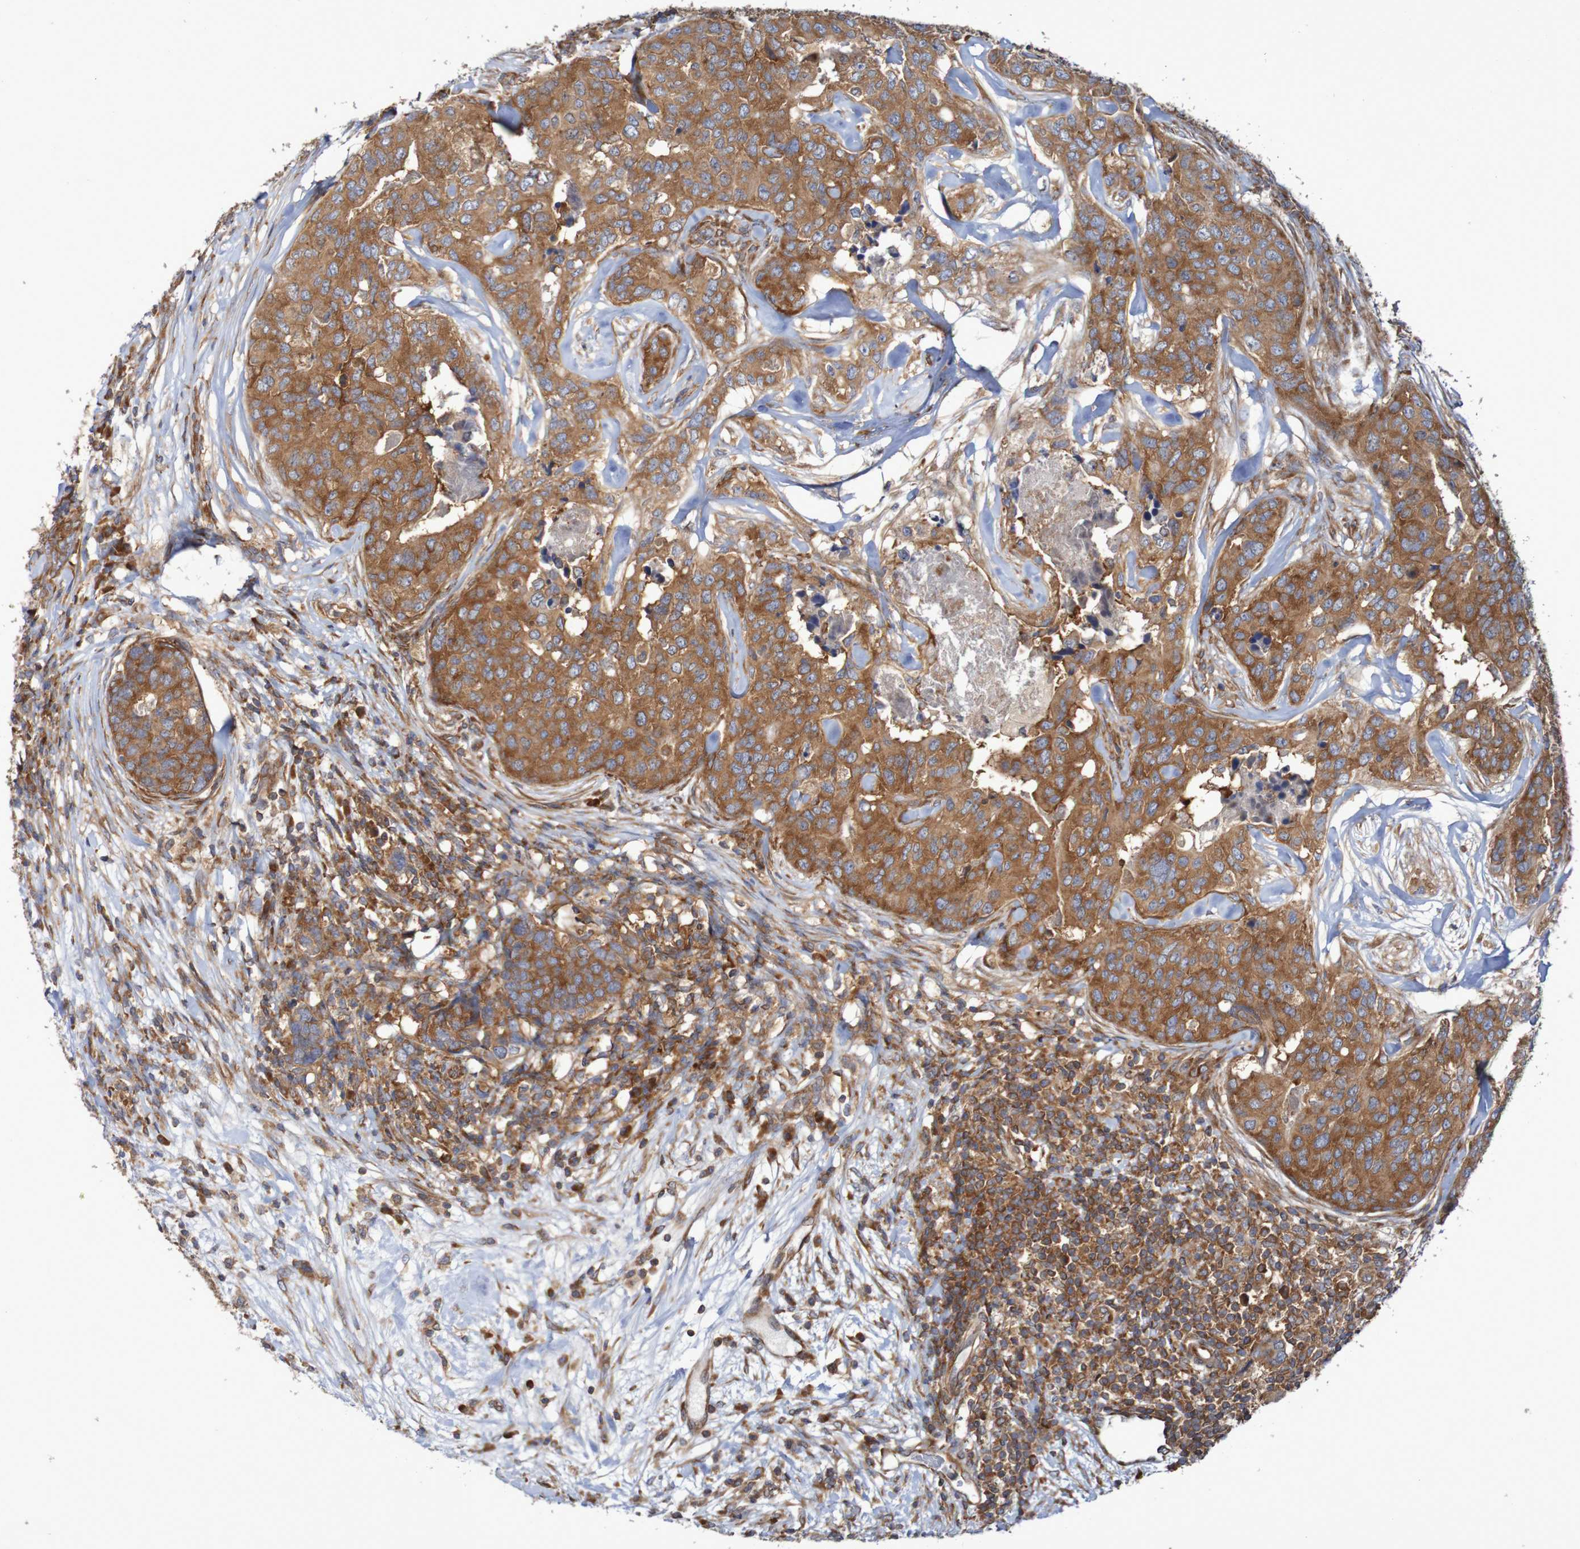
{"staining": {"intensity": "strong", "quantity": ">75%", "location": "cytoplasmic/membranous"}, "tissue": "breast cancer", "cell_type": "Tumor cells", "image_type": "cancer", "snomed": [{"axis": "morphology", "description": "Lobular carcinoma"}, {"axis": "topography", "description": "Breast"}], "caption": "Immunohistochemistry (IHC) (DAB (3,3'-diaminobenzidine)) staining of human lobular carcinoma (breast) exhibits strong cytoplasmic/membranous protein expression in approximately >75% of tumor cells. (brown staining indicates protein expression, while blue staining denotes nuclei).", "gene": "LRRC47", "patient": {"sex": "female", "age": 59}}